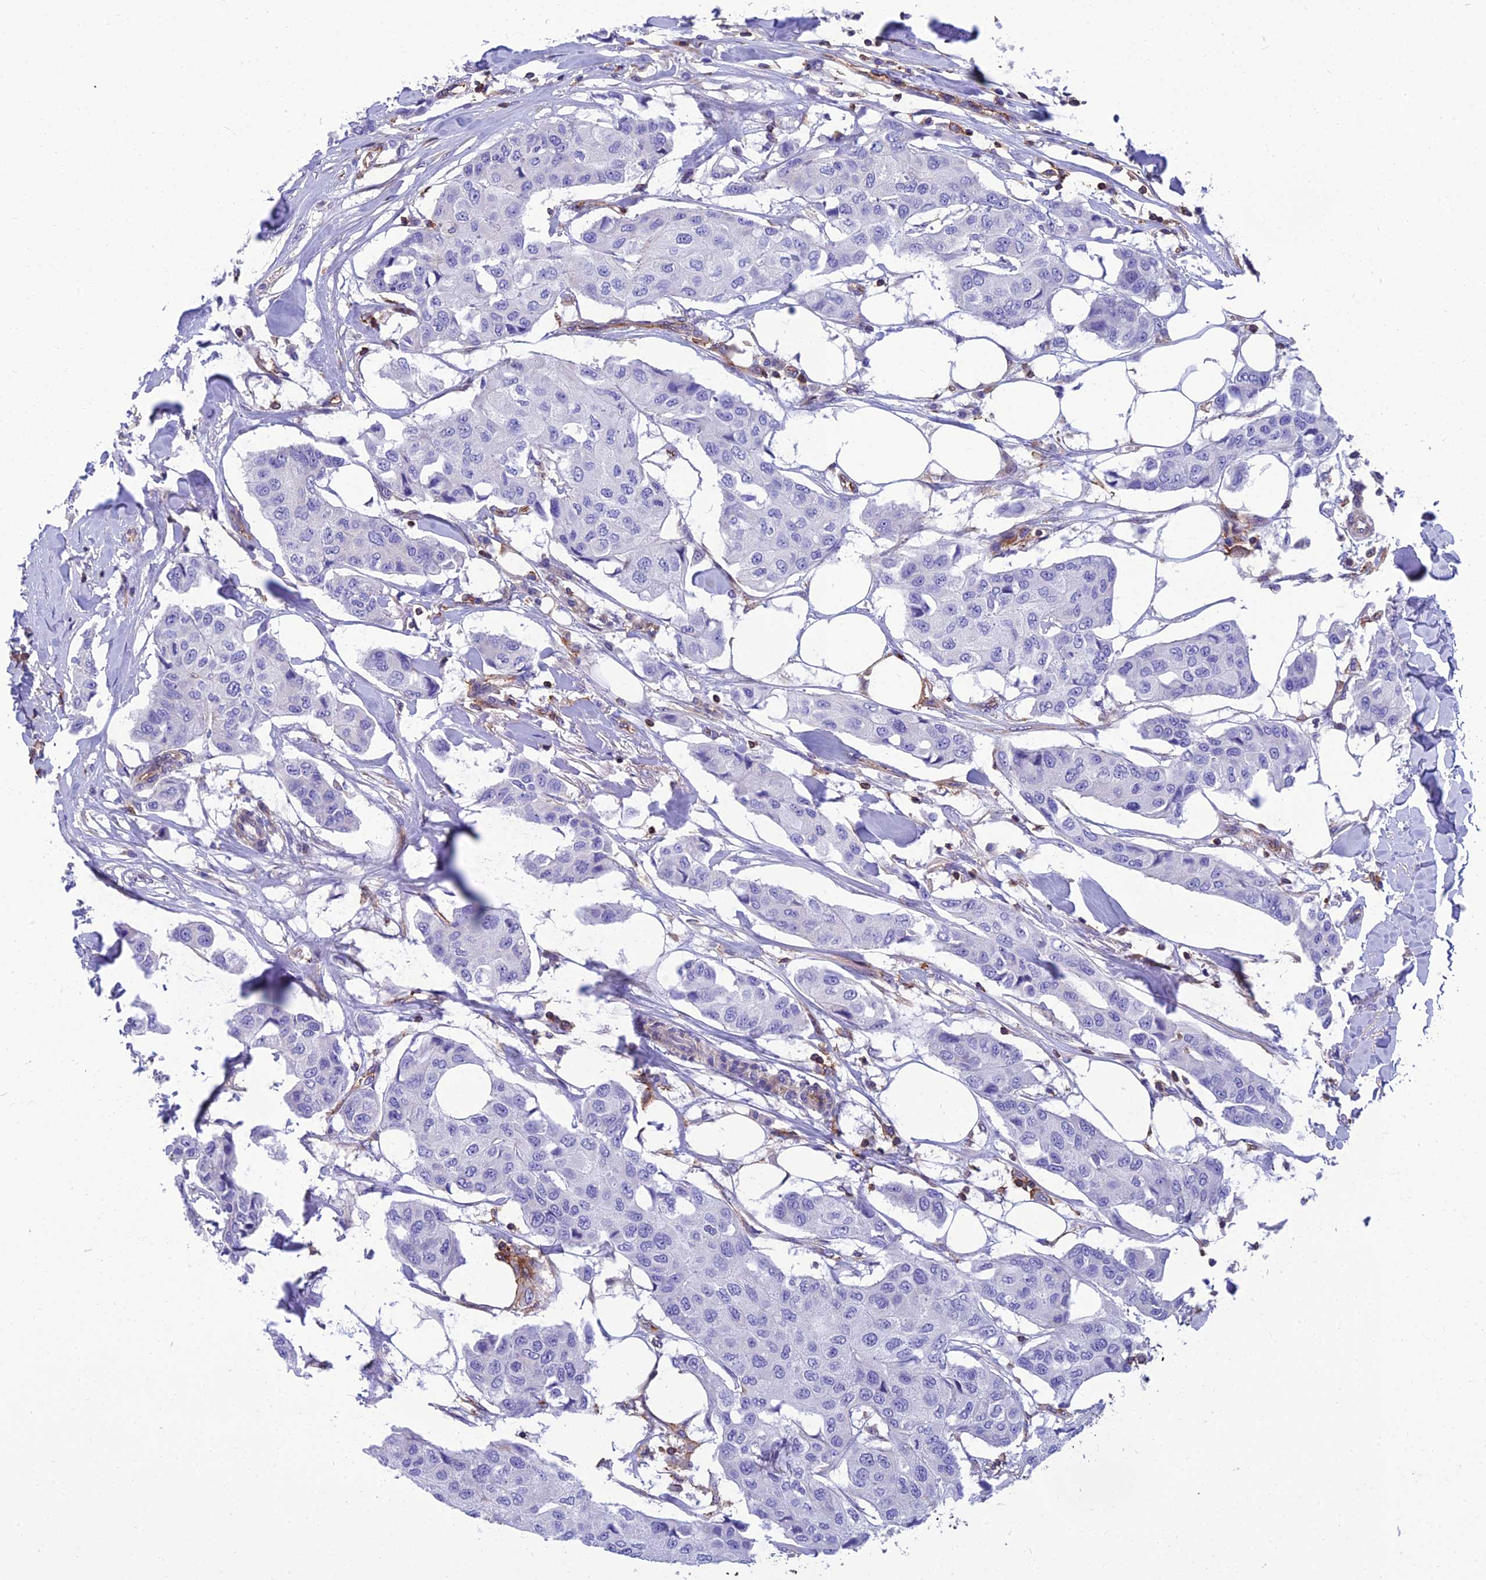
{"staining": {"intensity": "negative", "quantity": "none", "location": "none"}, "tissue": "breast cancer", "cell_type": "Tumor cells", "image_type": "cancer", "snomed": [{"axis": "morphology", "description": "Duct carcinoma"}, {"axis": "topography", "description": "Breast"}], "caption": "Histopathology image shows no protein expression in tumor cells of intraductal carcinoma (breast) tissue.", "gene": "PPP1R18", "patient": {"sex": "female", "age": 80}}